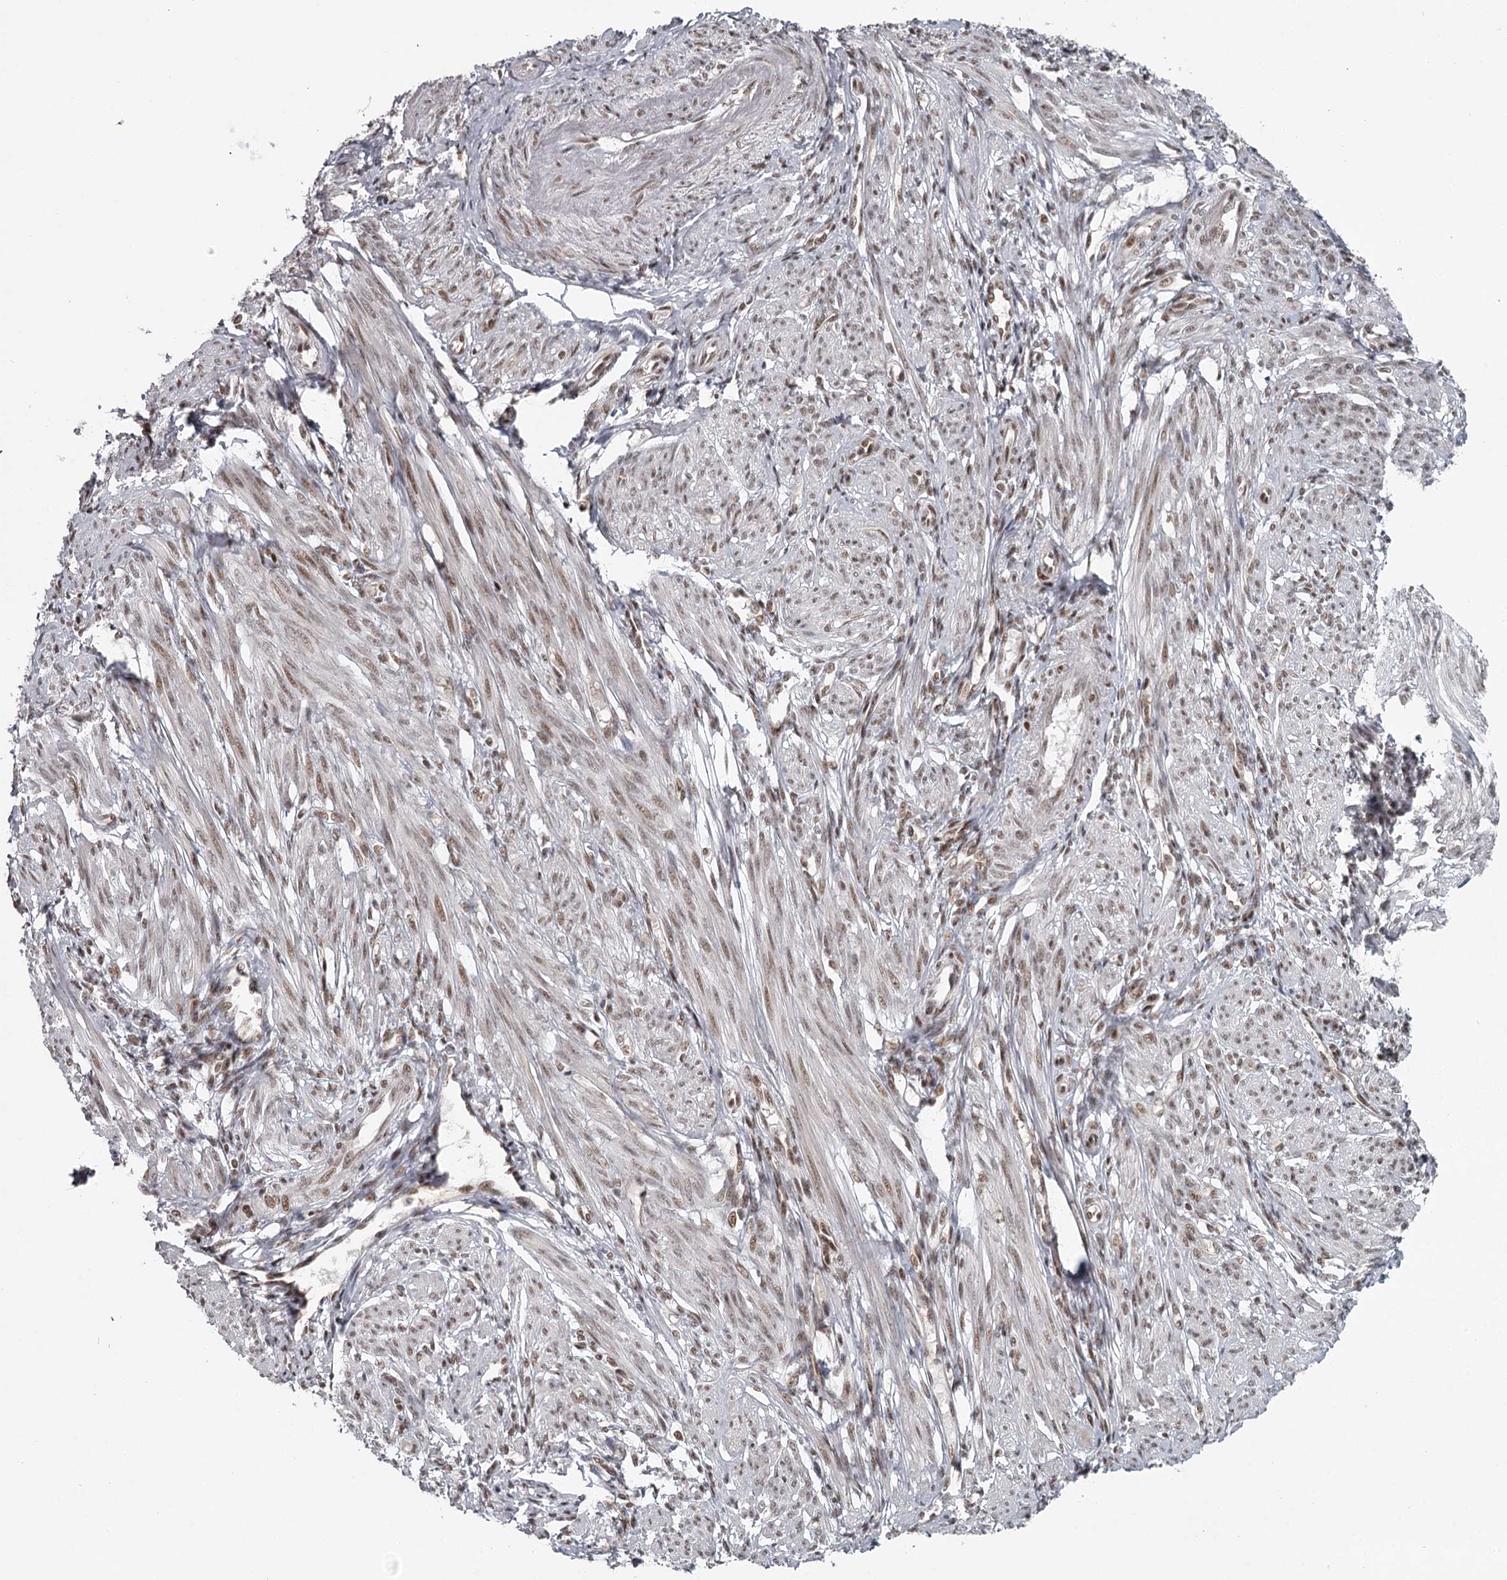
{"staining": {"intensity": "moderate", "quantity": "25%-75%", "location": "nuclear"}, "tissue": "smooth muscle", "cell_type": "Smooth muscle cells", "image_type": "normal", "snomed": [{"axis": "morphology", "description": "Normal tissue, NOS"}, {"axis": "topography", "description": "Smooth muscle"}], "caption": "IHC of unremarkable smooth muscle displays medium levels of moderate nuclear expression in approximately 25%-75% of smooth muscle cells. Nuclei are stained in blue.", "gene": "FAM13C", "patient": {"sex": "female", "age": 39}}